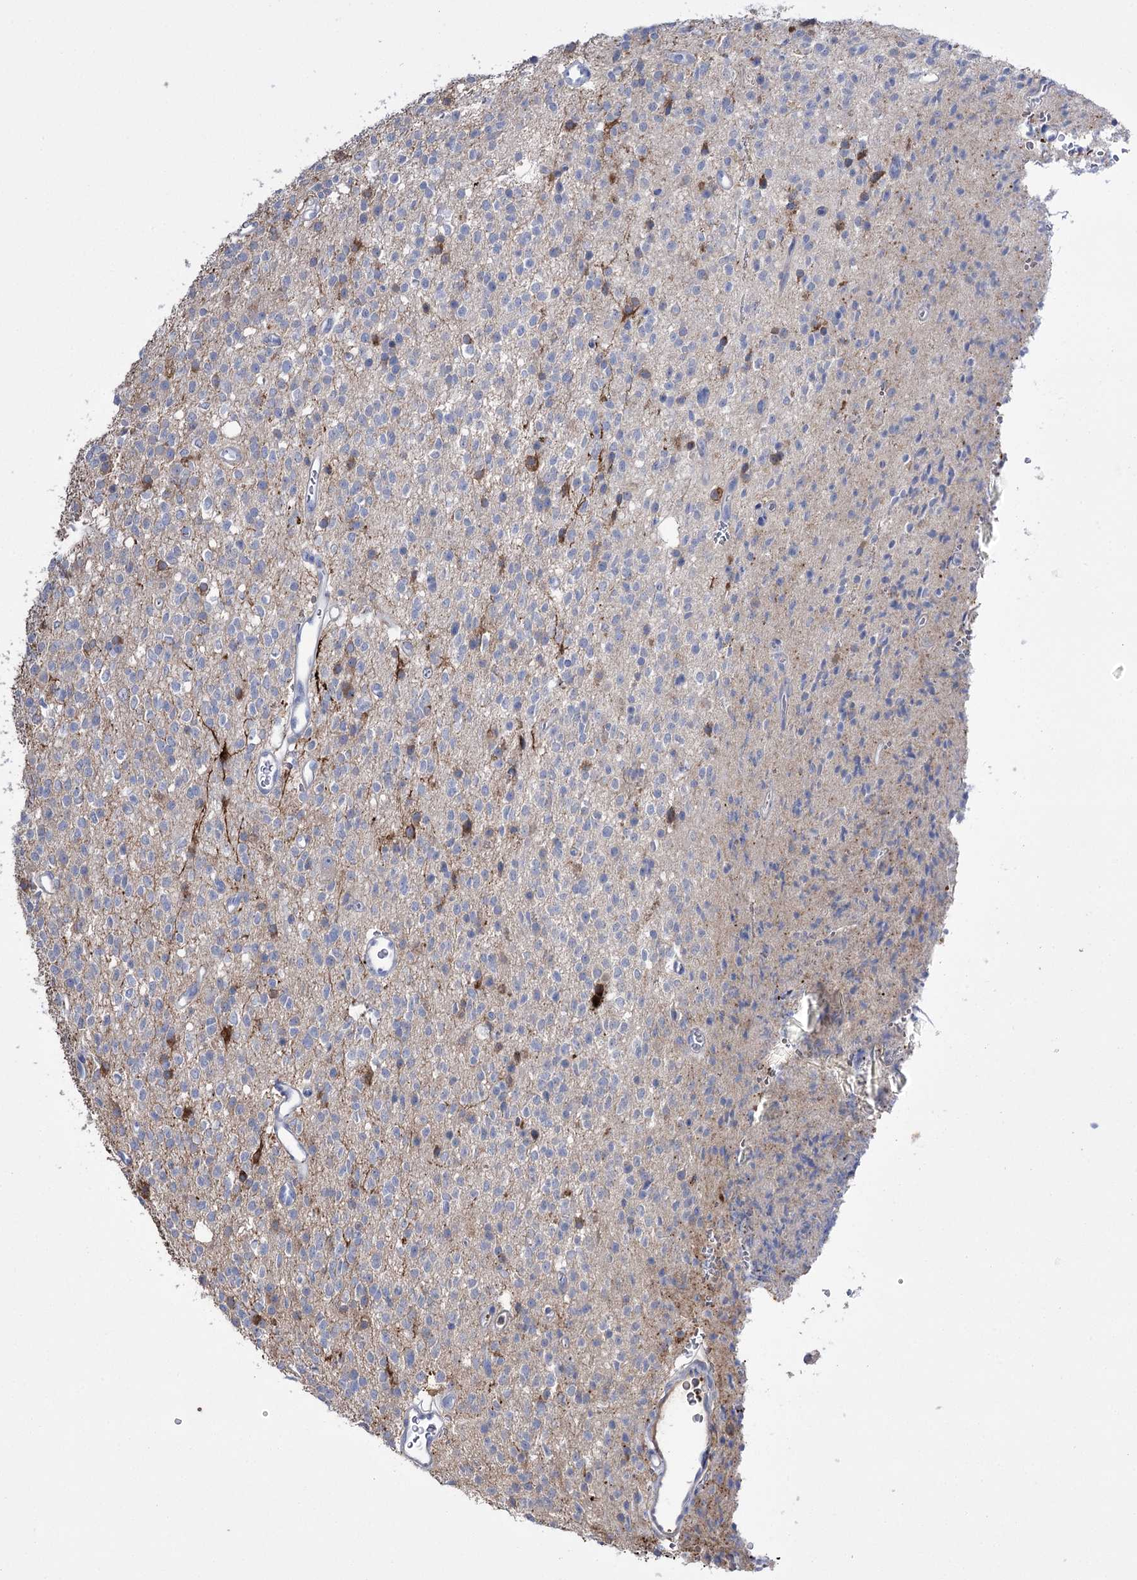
{"staining": {"intensity": "negative", "quantity": "none", "location": "none"}, "tissue": "glioma", "cell_type": "Tumor cells", "image_type": "cancer", "snomed": [{"axis": "morphology", "description": "Glioma, malignant, High grade"}, {"axis": "topography", "description": "Brain"}], "caption": "Tumor cells show no significant expression in glioma.", "gene": "ZNF622", "patient": {"sex": "male", "age": 34}}